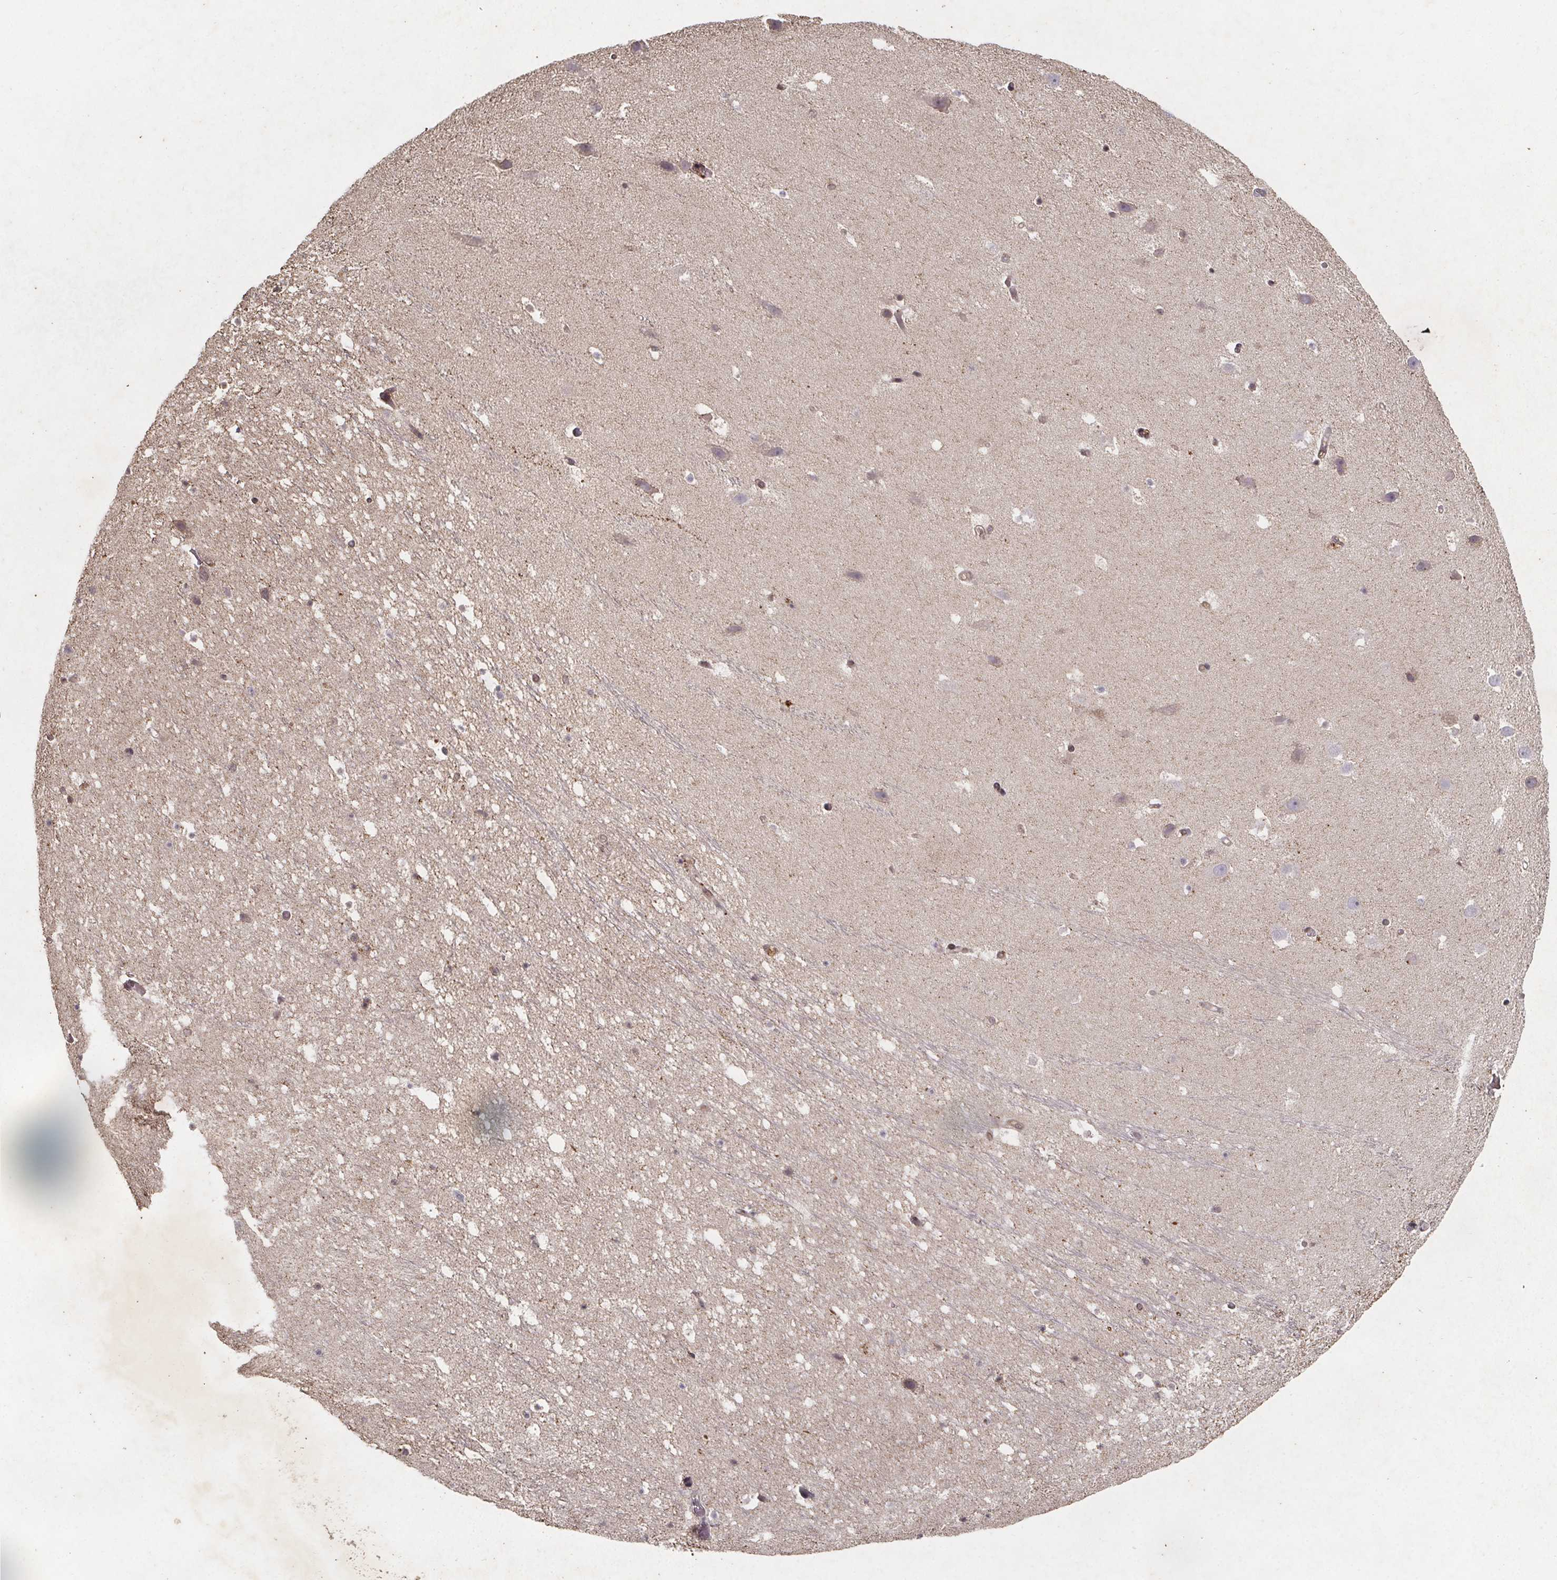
{"staining": {"intensity": "negative", "quantity": "none", "location": "none"}, "tissue": "hippocampus", "cell_type": "Glial cells", "image_type": "normal", "snomed": [{"axis": "morphology", "description": "Normal tissue, NOS"}, {"axis": "topography", "description": "Hippocampus"}], "caption": "Unremarkable hippocampus was stained to show a protein in brown. There is no significant expression in glial cells.", "gene": "PIERCE2", "patient": {"sex": "male", "age": 26}}